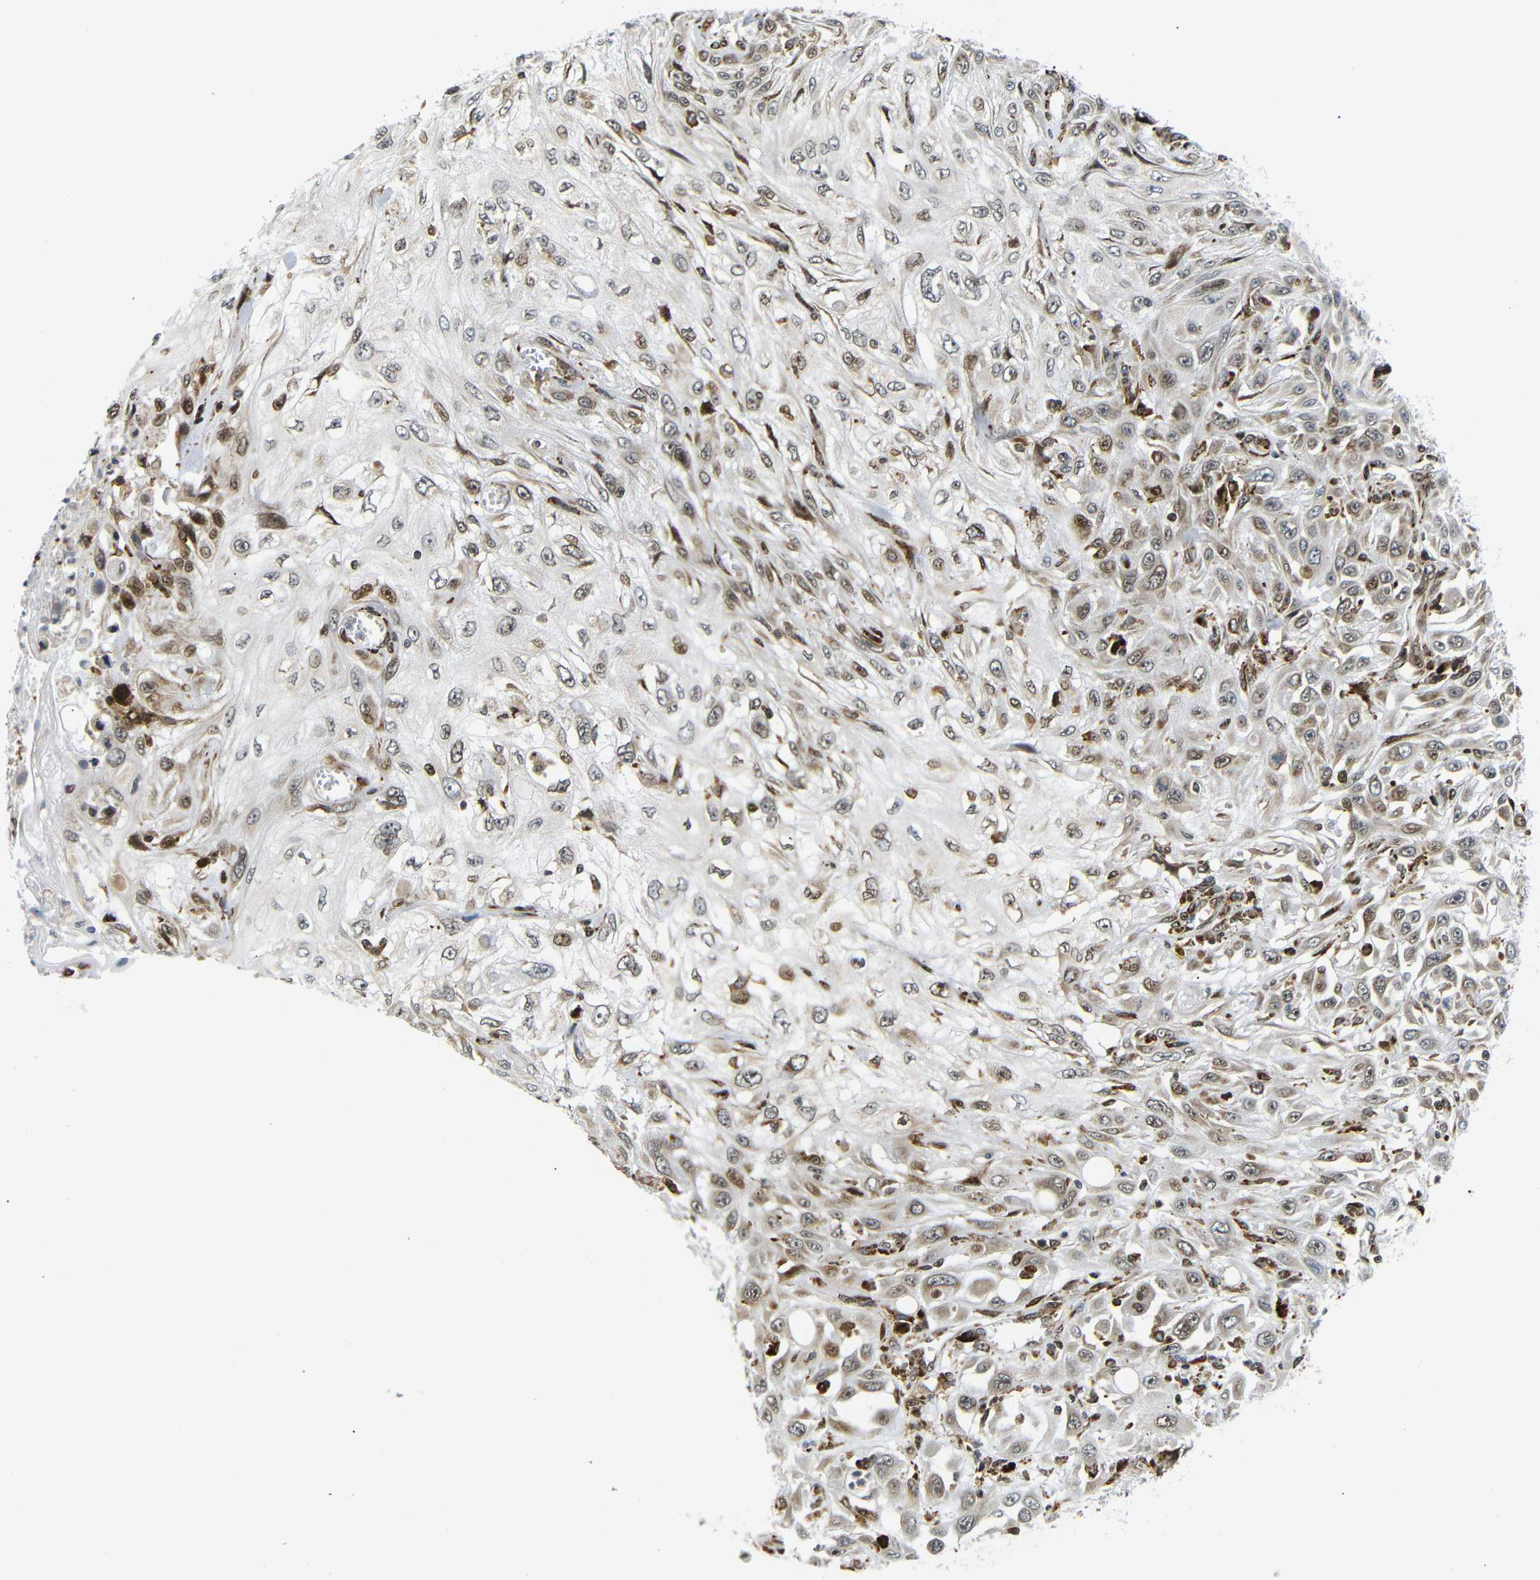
{"staining": {"intensity": "moderate", "quantity": "<25%", "location": "cytoplasmic/membranous,nuclear"}, "tissue": "skin cancer", "cell_type": "Tumor cells", "image_type": "cancer", "snomed": [{"axis": "morphology", "description": "Squamous cell carcinoma, NOS"}, {"axis": "topography", "description": "Skin"}], "caption": "Immunohistochemical staining of human skin cancer demonstrates low levels of moderate cytoplasmic/membranous and nuclear protein expression in about <25% of tumor cells. Using DAB (brown) and hematoxylin (blue) stains, captured at high magnification using brightfield microscopy.", "gene": "SPCS2", "patient": {"sex": "male", "age": 75}}